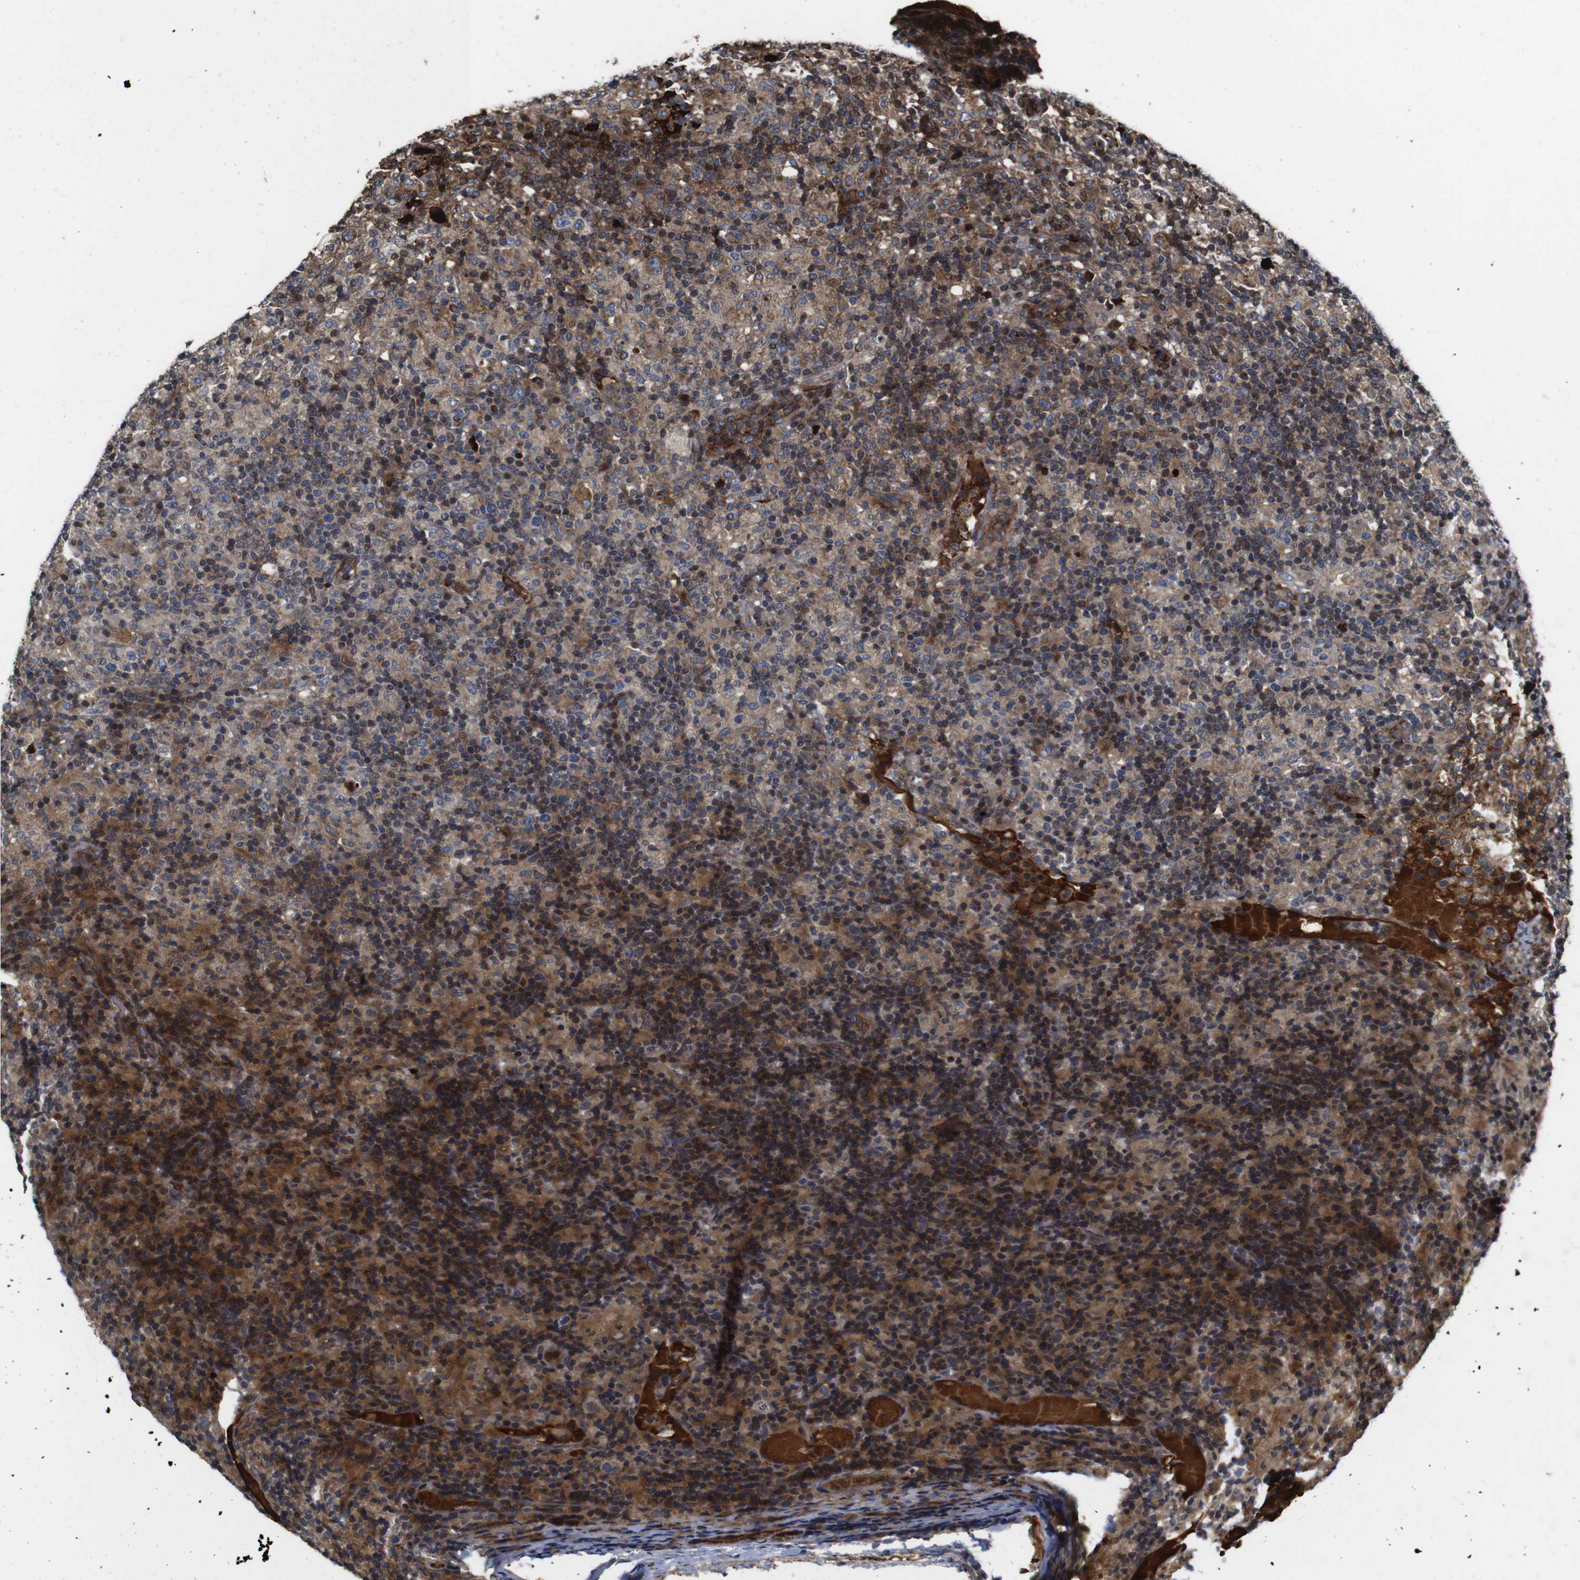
{"staining": {"intensity": "moderate", "quantity": ">75%", "location": "cytoplasmic/membranous"}, "tissue": "lymphoma", "cell_type": "Tumor cells", "image_type": "cancer", "snomed": [{"axis": "morphology", "description": "Hodgkin's disease, NOS"}, {"axis": "topography", "description": "Lymph node"}], "caption": "Immunohistochemistry (IHC) of human lymphoma exhibits medium levels of moderate cytoplasmic/membranous staining in about >75% of tumor cells.", "gene": "SMYD3", "patient": {"sex": "male", "age": 70}}